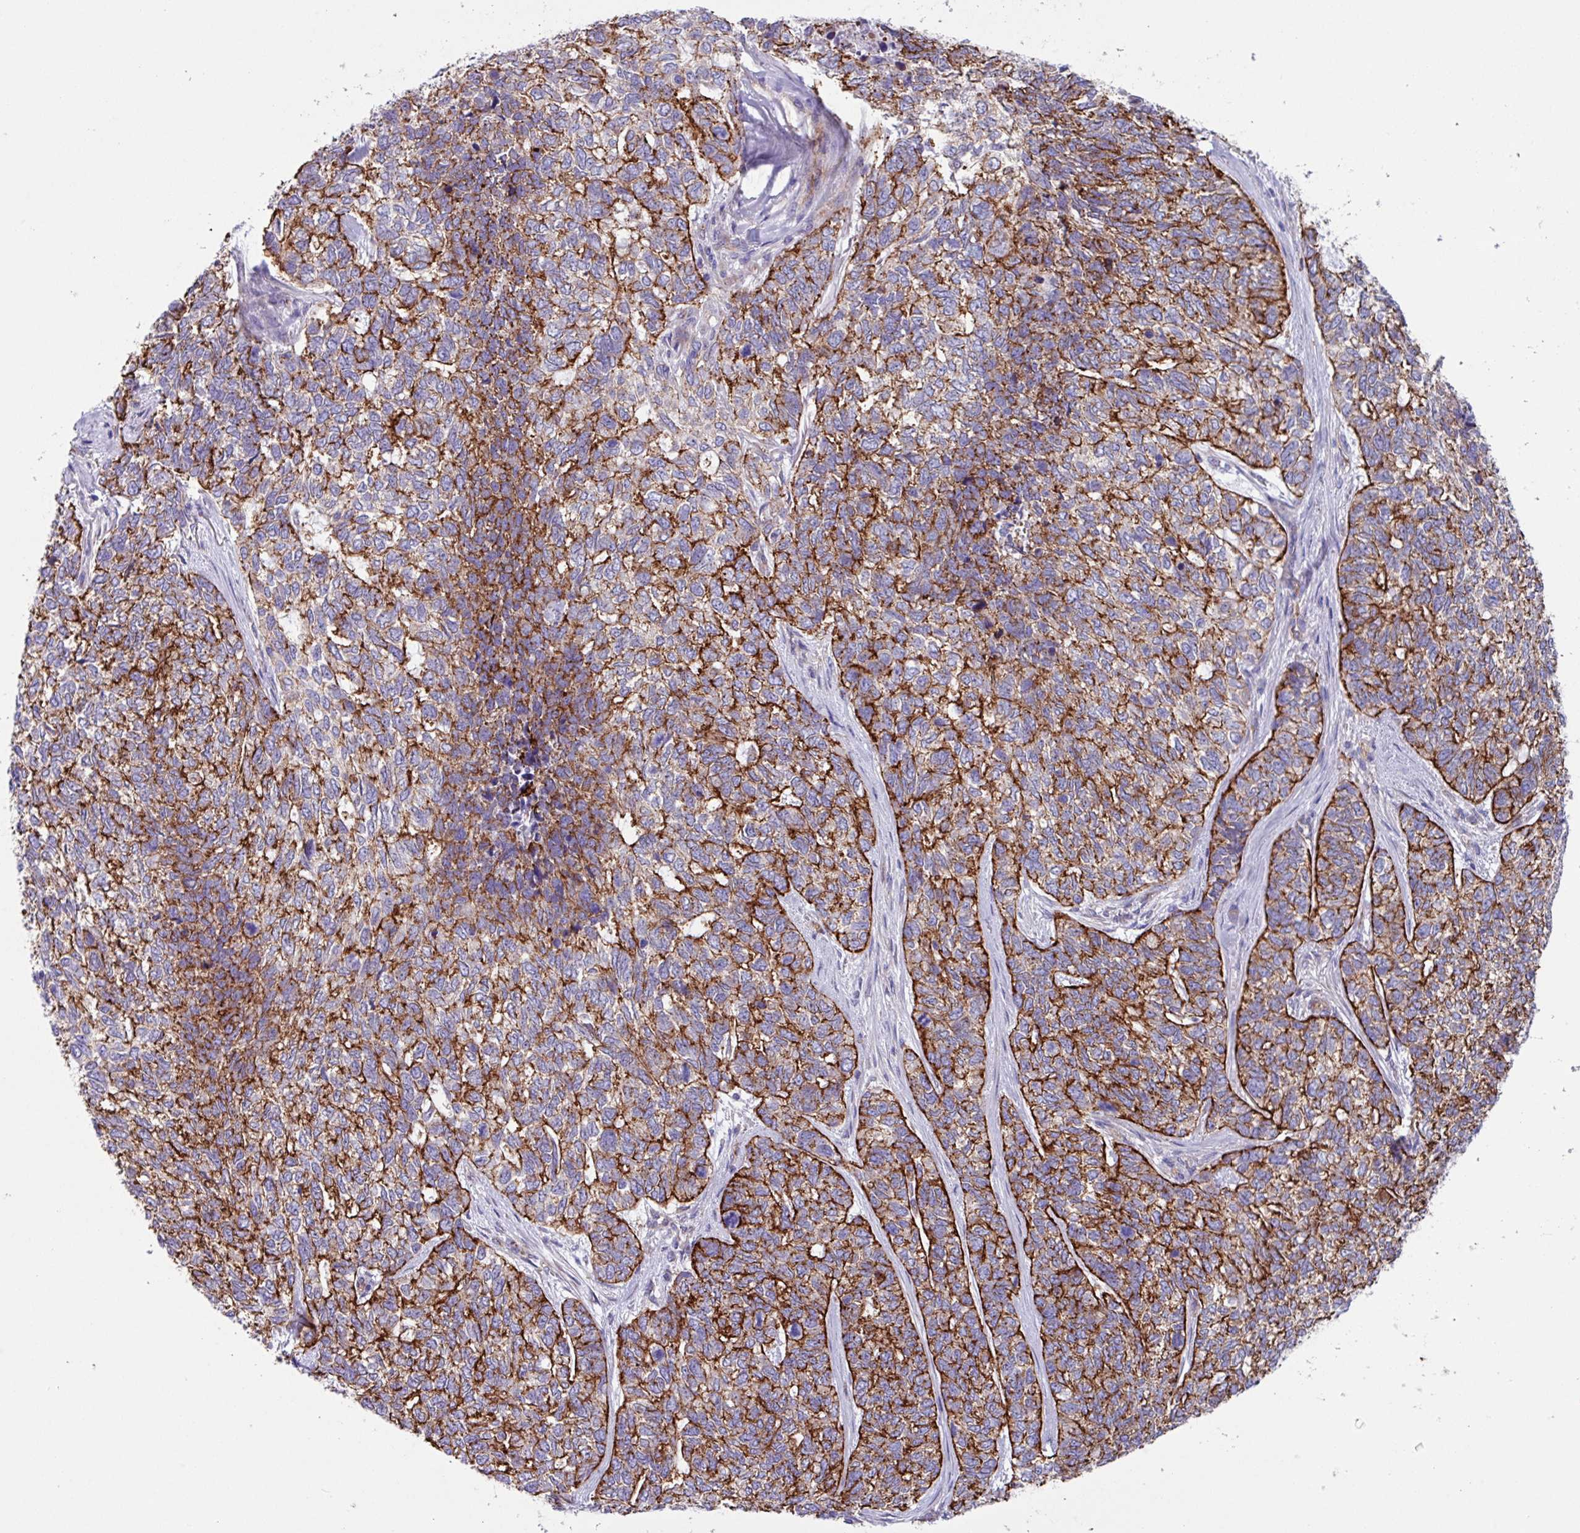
{"staining": {"intensity": "strong", "quantity": ">75%", "location": "cytoplasmic/membranous"}, "tissue": "skin cancer", "cell_type": "Tumor cells", "image_type": "cancer", "snomed": [{"axis": "morphology", "description": "Basal cell carcinoma"}, {"axis": "topography", "description": "Skin"}], "caption": "Immunohistochemical staining of human skin cancer (basal cell carcinoma) shows high levels of strong cytoplasmic/membranous positivity in approximately >75% of tumor cells. (Stains: DAB in brown, nuclei in blue, Microscopy: brightfield microscopy at high magnification).", "gene": "OTULIN", "patient": {"sex": "female", "age": 65}}